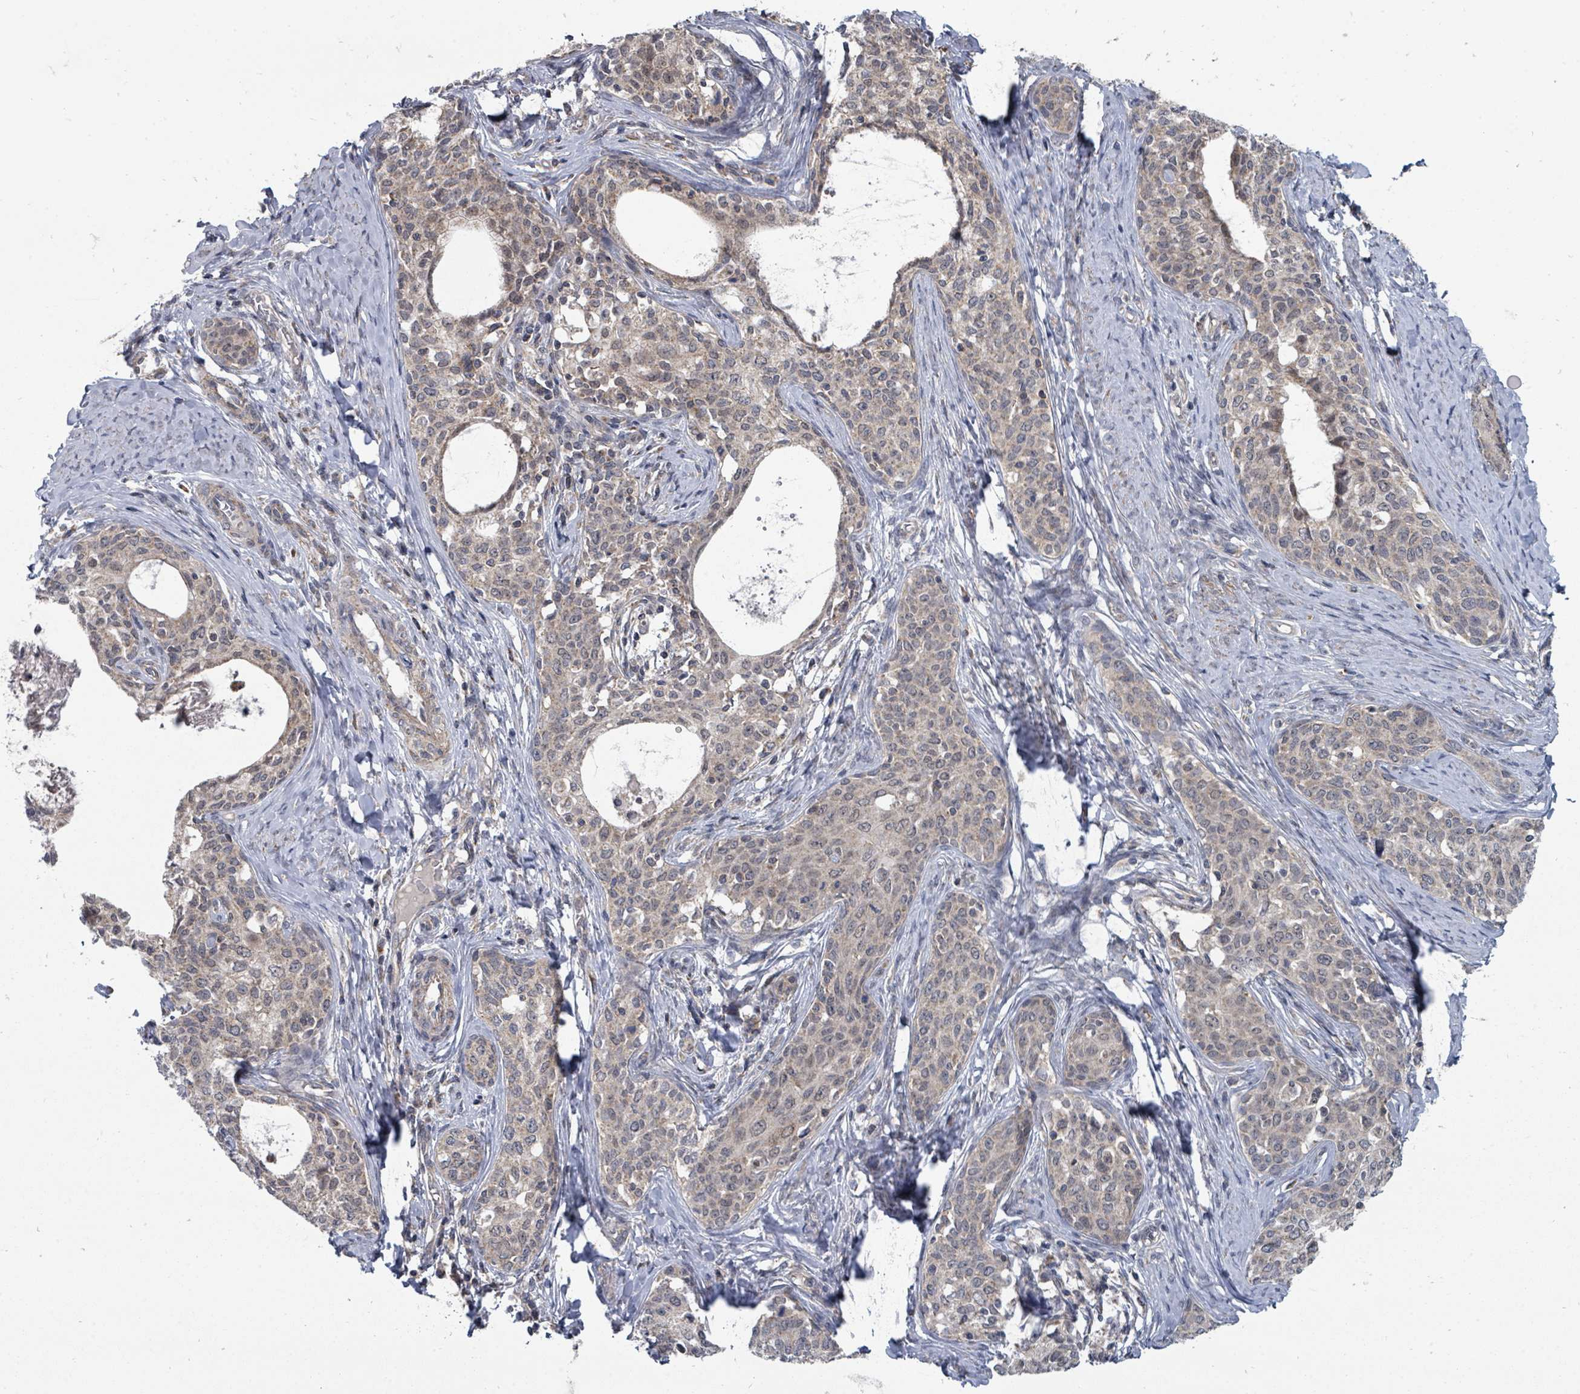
{"staining": {"intensity": "weak", "quantity": "<25%", "location": "cytoplasmic/membranous"}, "tissue": "cervical cancer", "cell_type": "Tumor cells", "image_type": "cancer", "snomed": [{"axis": "morphology", "description": "Squamous cell carcinoma, NOS"}, {"axis": "morphology", "description": "Adenocarcinoma, NOS"}, {"axis": "topography", "description": "Cervix"}], "caption": "Human cervical cancer stained for a protein using immunohistochemistry (IHC) displays no expression in tumor cells.", "gene": "MAGOHB", "patient": {"sex": "female", "age": 52}}